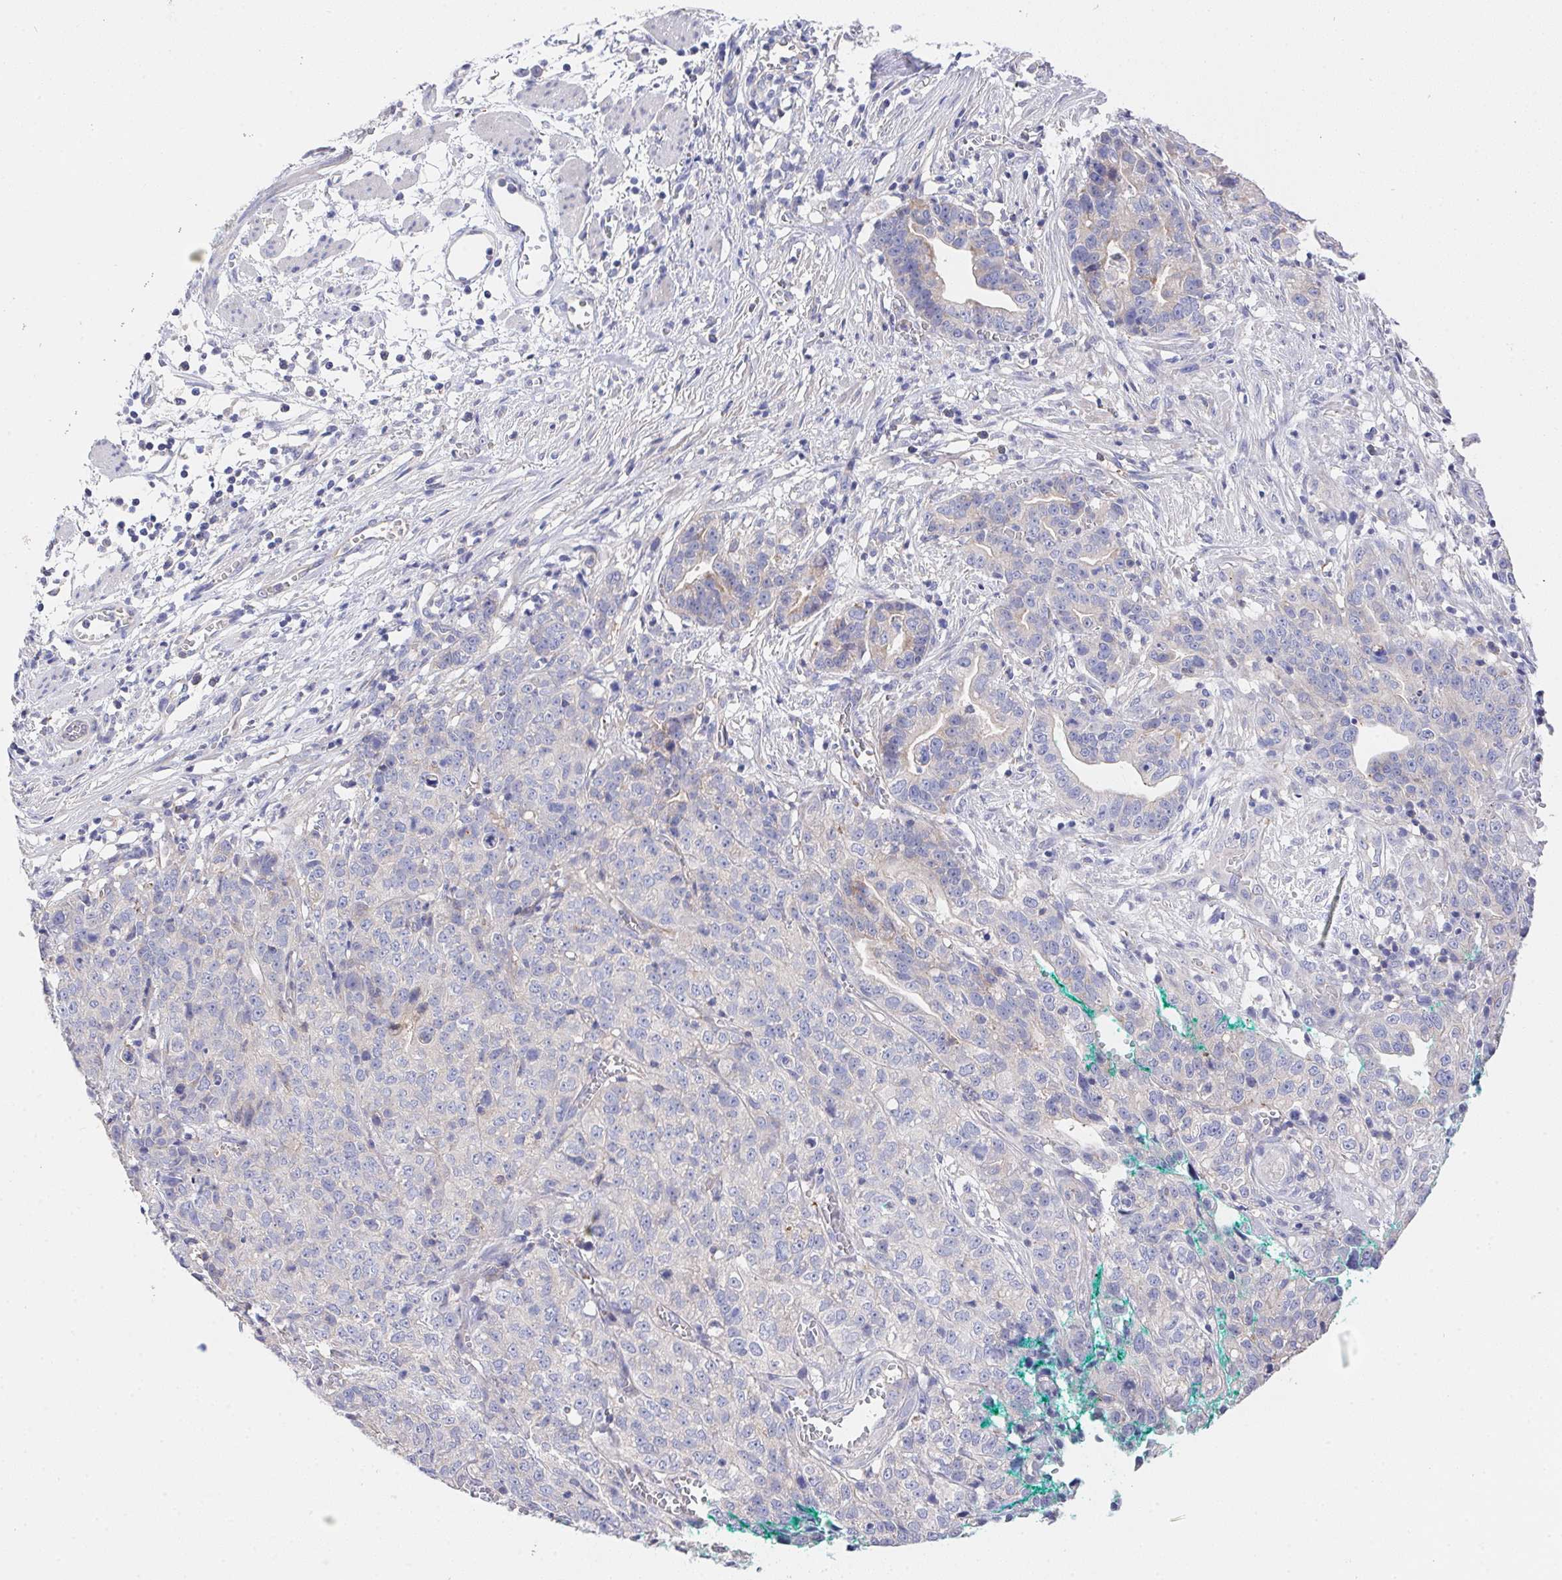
{"staining": {"intensity": "negative", "quantity": "none", "location": "none"}, "tissue": "stomach cancer", "cell_type": "Tumor cells", "image_type": "cancer", "snomed": [{"axis": "morphology", "description": "Adenocarcinoma, NOS"}, {"axis": "topography", "description": "Stomach, upper"}], "caption": "Stomach cancer was stained to show a protein in brown. There is no significant positivity in tumor cells.", "gene": "PRG3", "patient": {"sex": "female", "age": 67}}